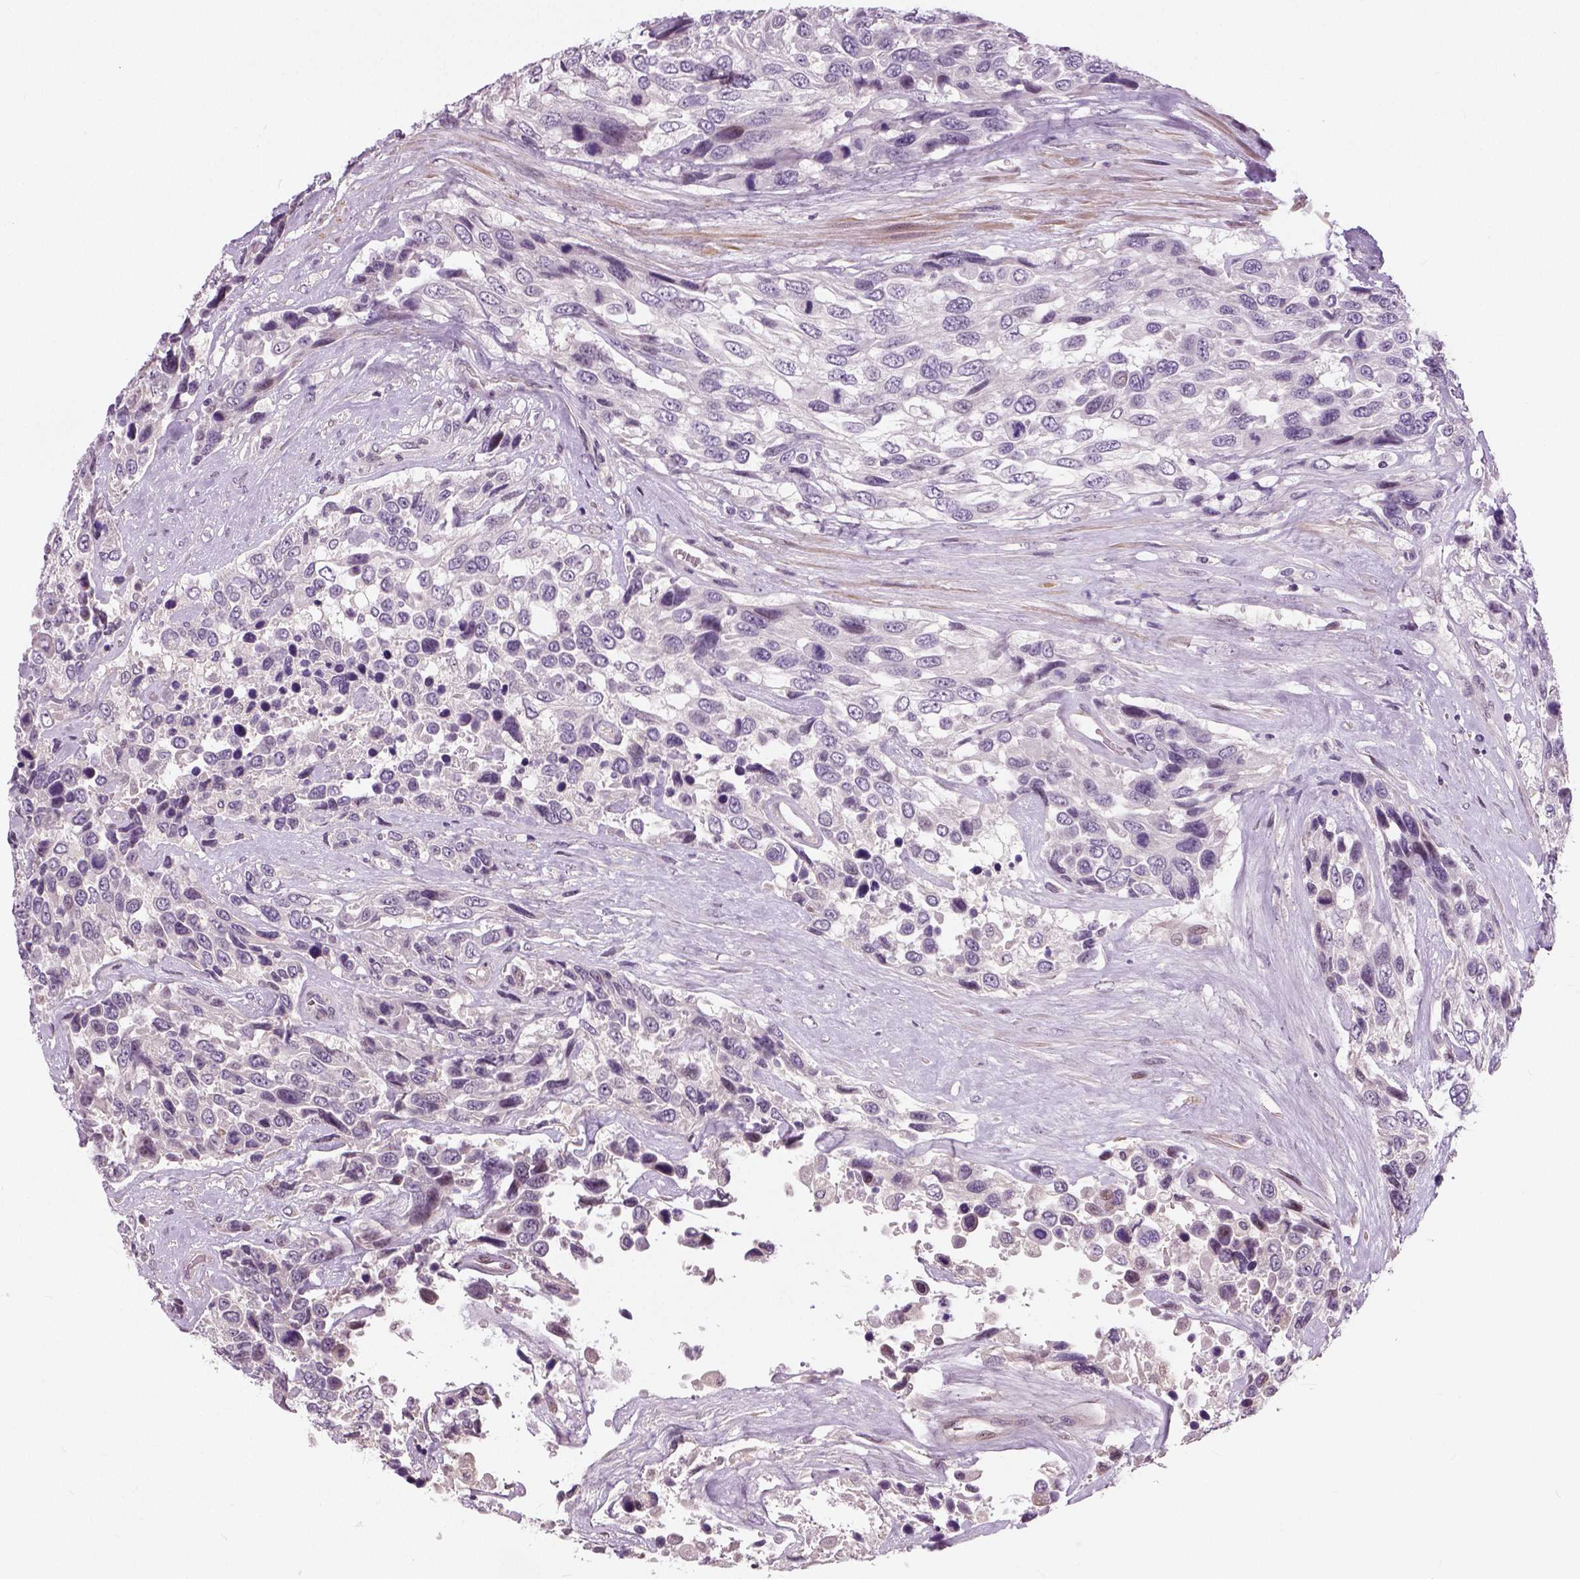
{"staining": {"intensity": "negative", "quantity": "none", "location": "none"}, "tissue": "urothelial cancer", "cell_type": "Tumor cells", "image_type": "cancer", "snomed": [{"axis": "morphology", "description": "Urothelial carcinoma, High grade"}, {"axis": "topography", "description": "Urinary bladder"}], "caption": "Urothelial carcinoma (high-grade) was stained to show a protein in brown. There is no significant staining in tumor cells. (DAB immunohistochemistry with hematoxylin counter stain).", "gene": "NECAB1", "patient": {"sex": "female", "age": 70}}